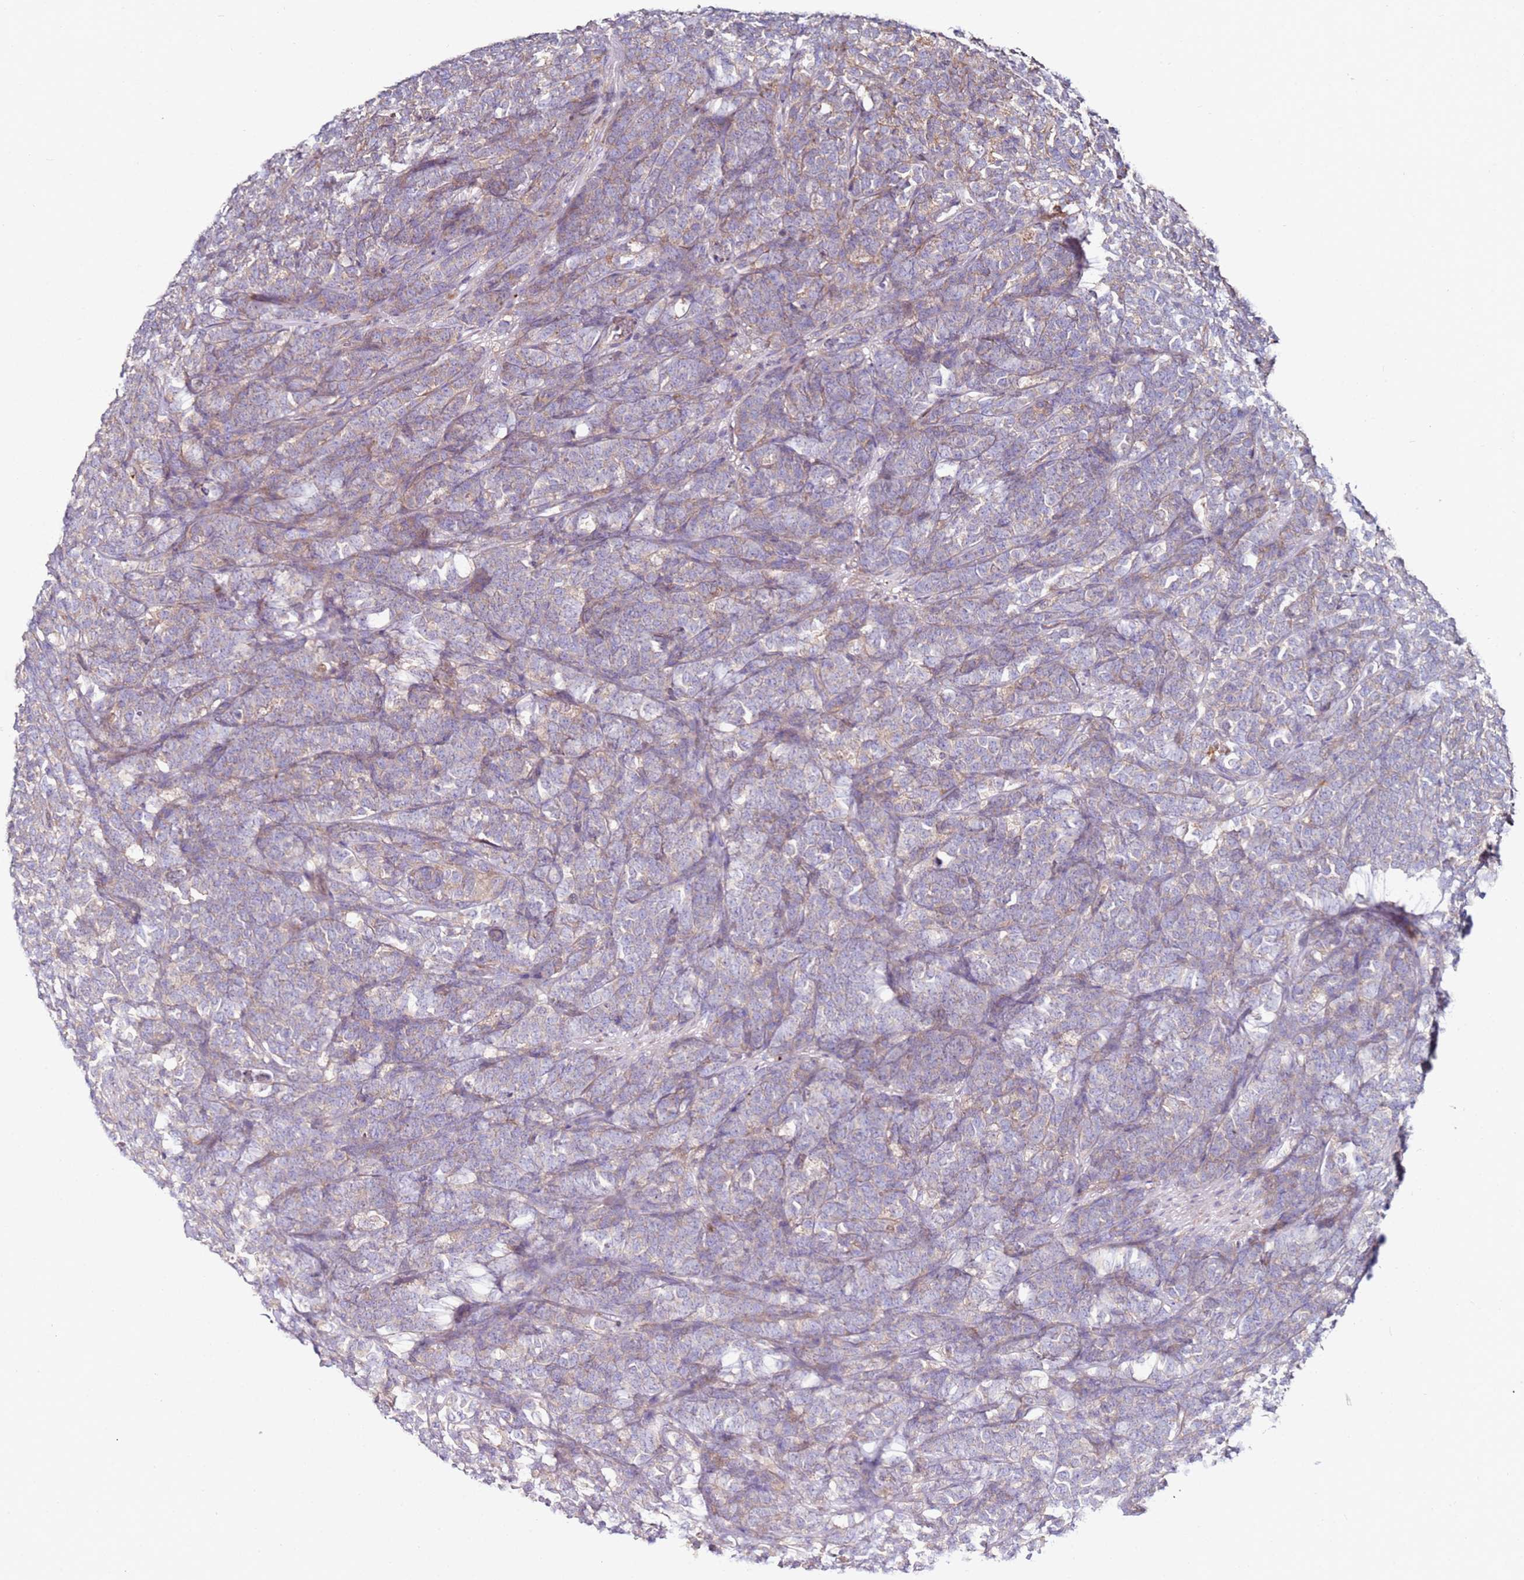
{"staining": {"intensity": "weak", "quantity": "<25%", "location": "cytoplasmic/membranous"}, "tissue": "lymphoma", "cell_type": "Tumor cells", "image_type": "cancer", "snomed": [{"axis": "morphology", "description": "Malignant lymphoma, non-Hodgkin's type, High grade"}, {"axis": "topography", "description": "Small intestine"}], "caption": "The image displays no significant staining in tumor cells of malignant lymphoma, non-Hodgkin's type (high-grade).", "gene": "CNOT9", "patient": {"sex": "male", "age": 8}}